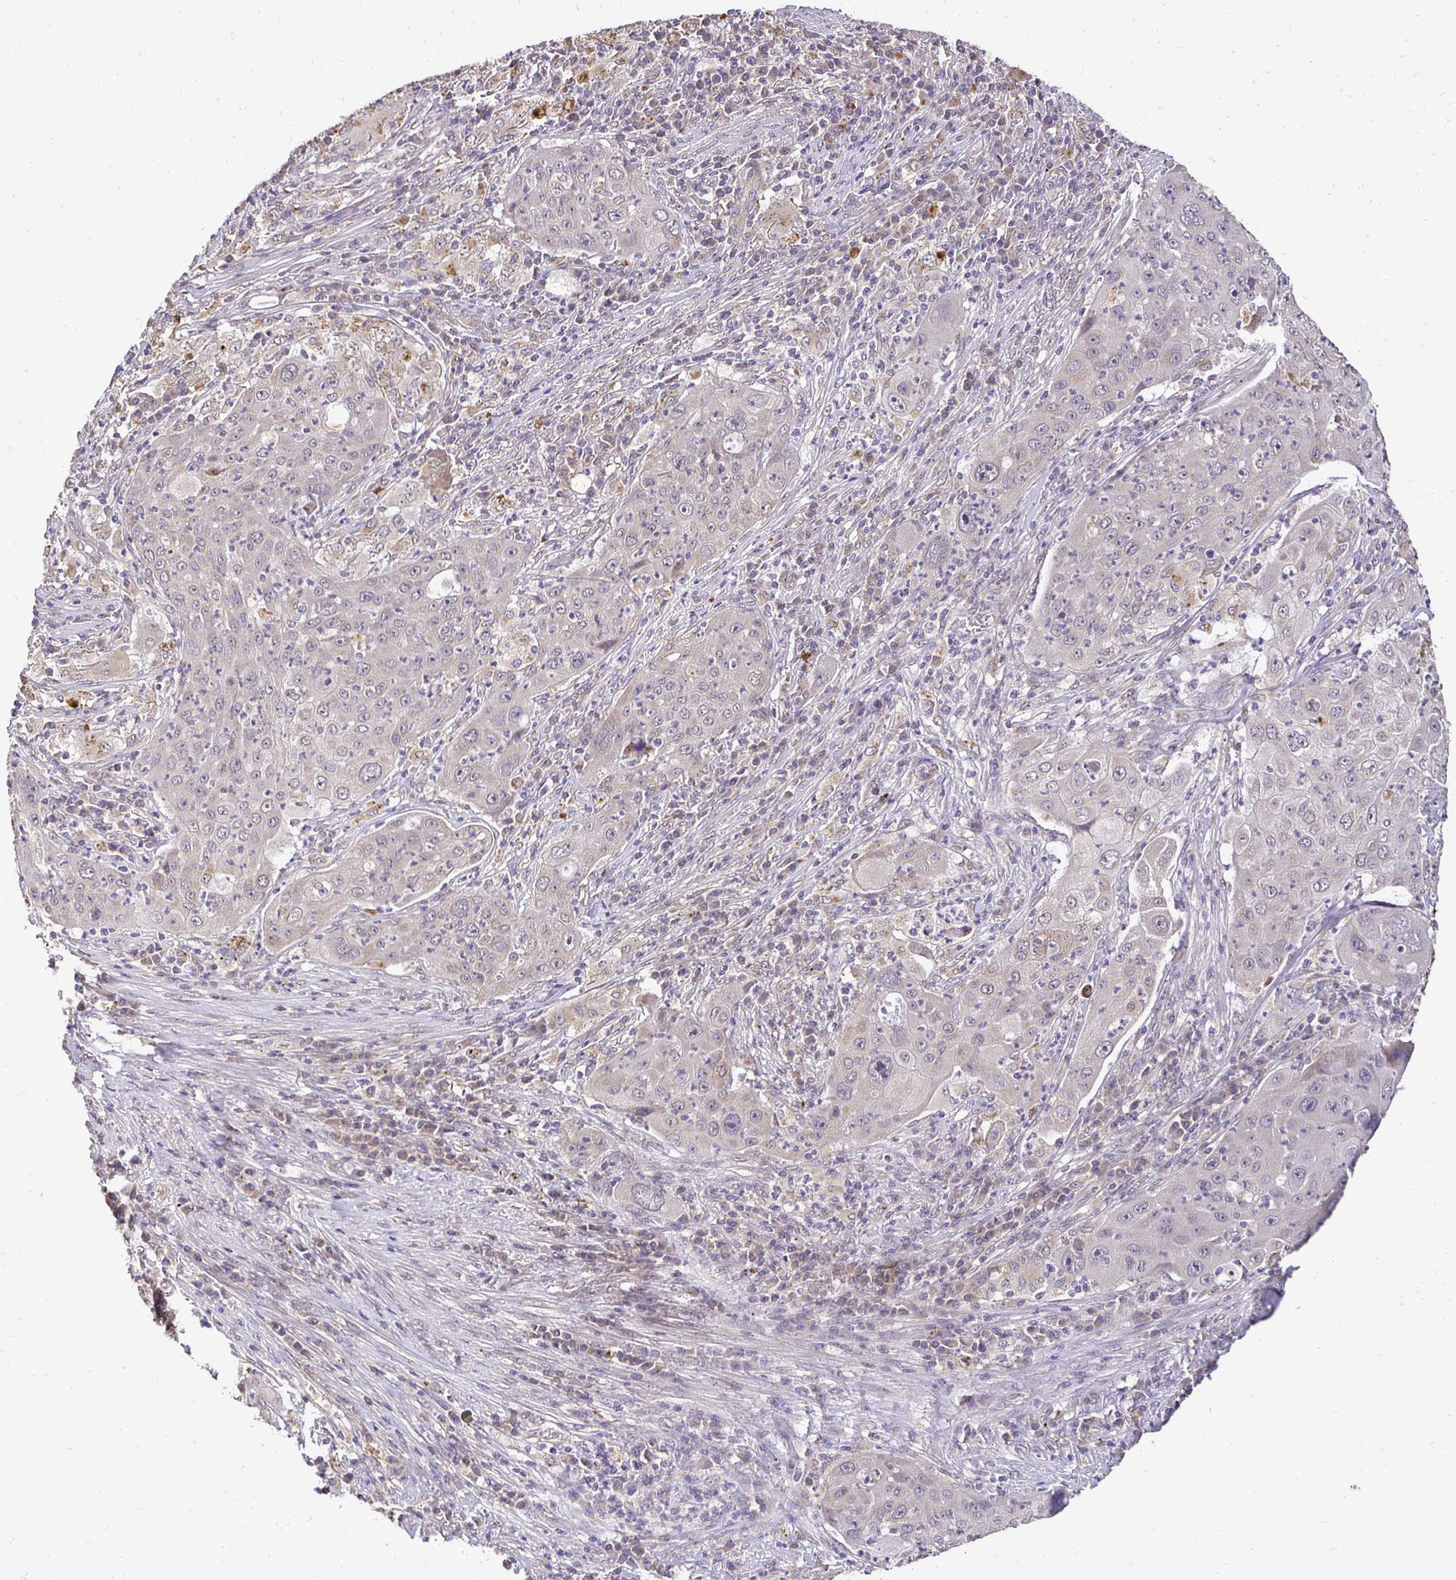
{"staining": {"intensity": "negative", "quantity": "none", "location": "none"}, "tissue": "lung cancer", "cell_type": "Tumor cells", "image_type": "cancer", "snomed": [{"axis": "morphology", "description": "Squamous cell carcinoma, NOS"}, {"axis": "topography", "description": "Lung"}], "caption": "An immunohistochemistry photomicrograph of squamous cell carcinoma (lung) is shown. There is no staining in tumor cells of squamous cell carcinoma (lung). (Brightfield microscopy of DAB immunohistochemistry (IHC) at high magnification).", "gene": "RHEBL1", "patient": {"sex": "female", "age": 59}}